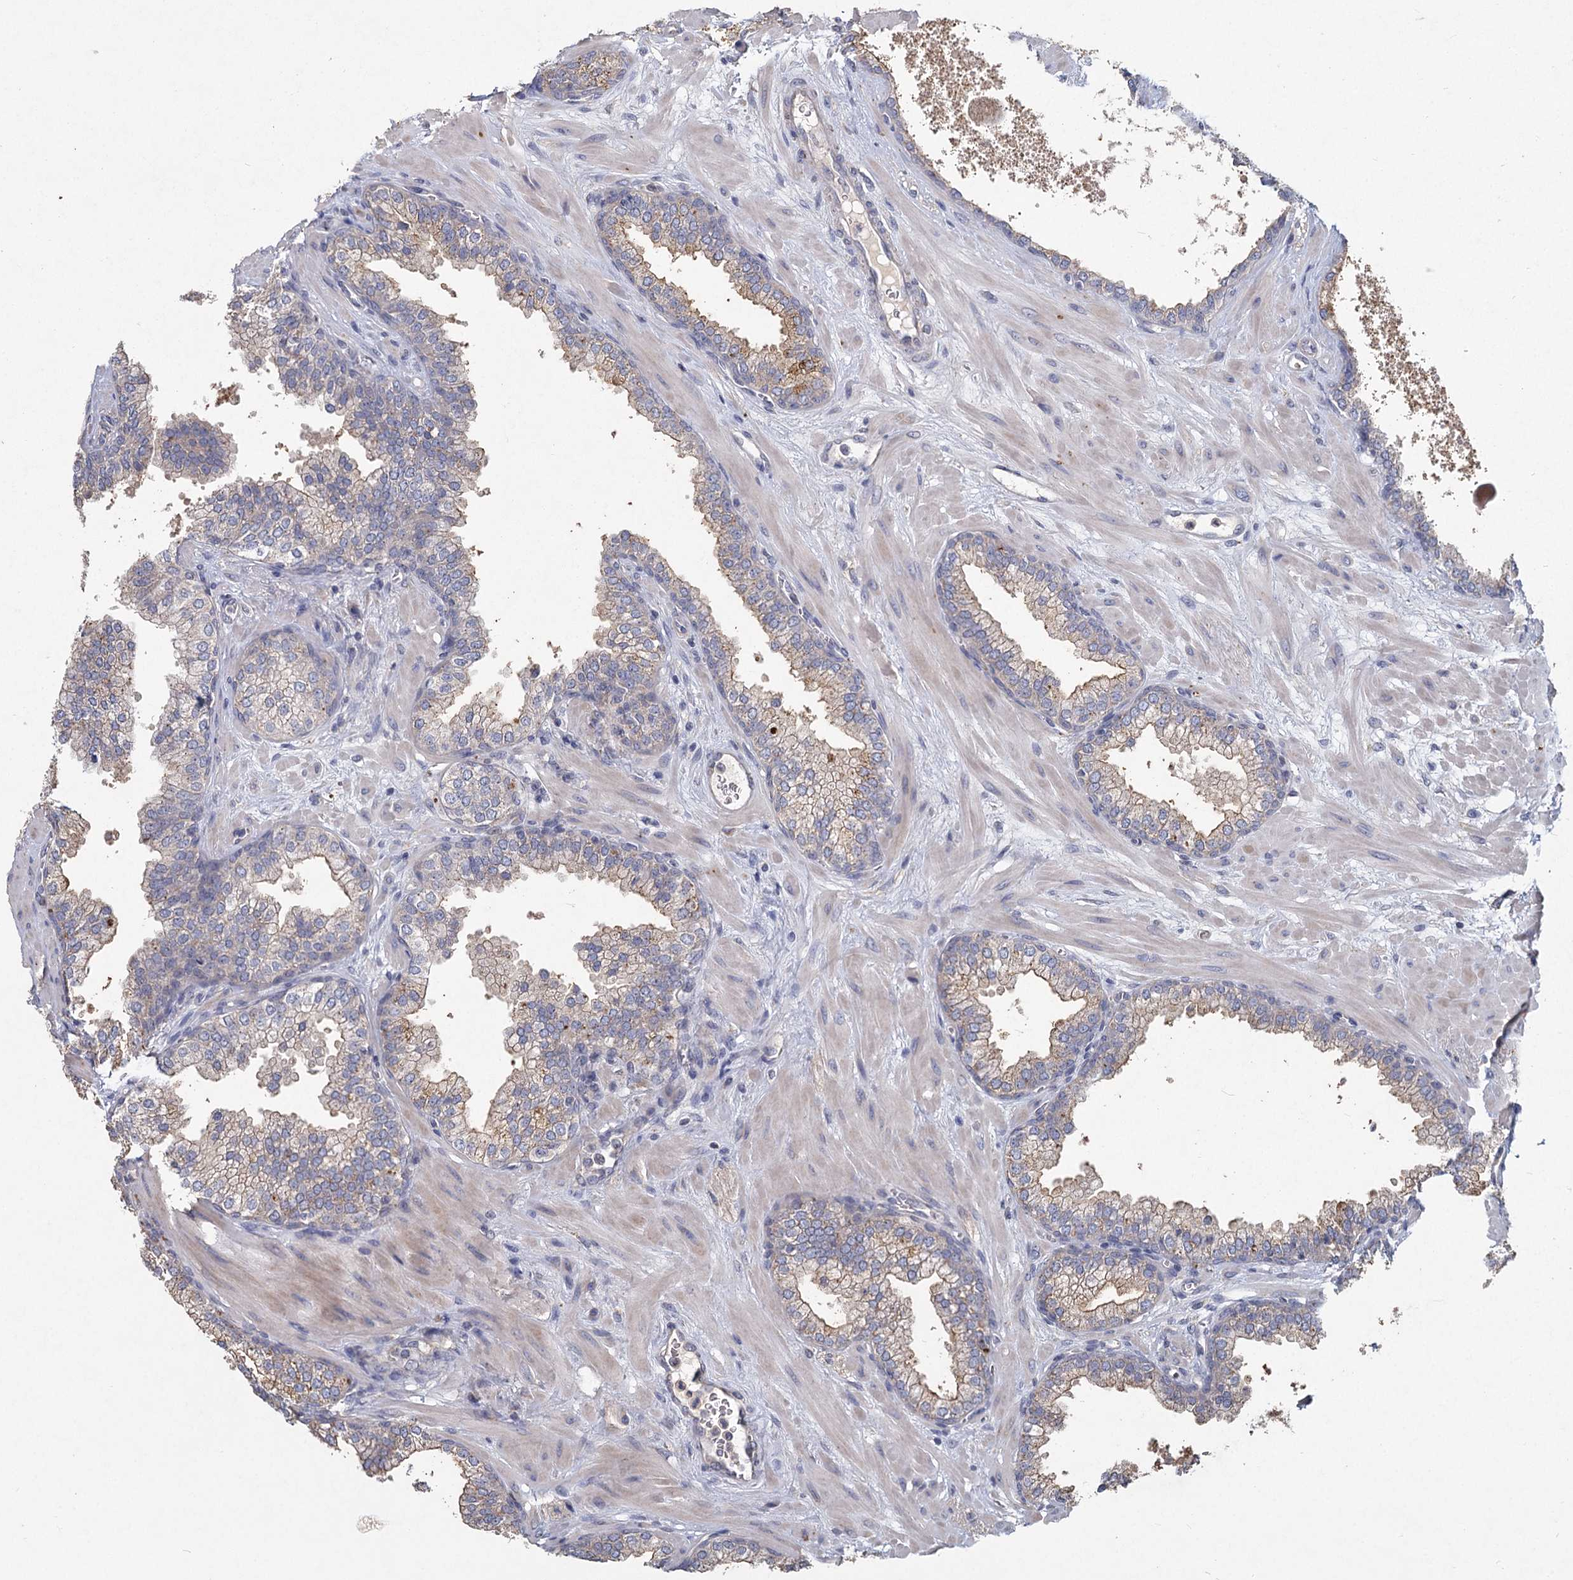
{"staining": {"intensity": "weak", "quantity": "25%-75%", "location": "cytoplasmic/membranous"}, "tissue": "prostate", "cell_type": "Glandular cells", "image_type": "normal", "snomed": [{"axis": "morphology", "description": "Normal tissue, NOS"}, {"axis": "topography", "description": "Prostate"}], "caption": "The image exhibits staining of normal prostate, revealing weak cytoplasmic/membranous protein staining (brown color) within glandular cells.", "gene": "HES2", "patient": {"sex": "male", "age": 60}}